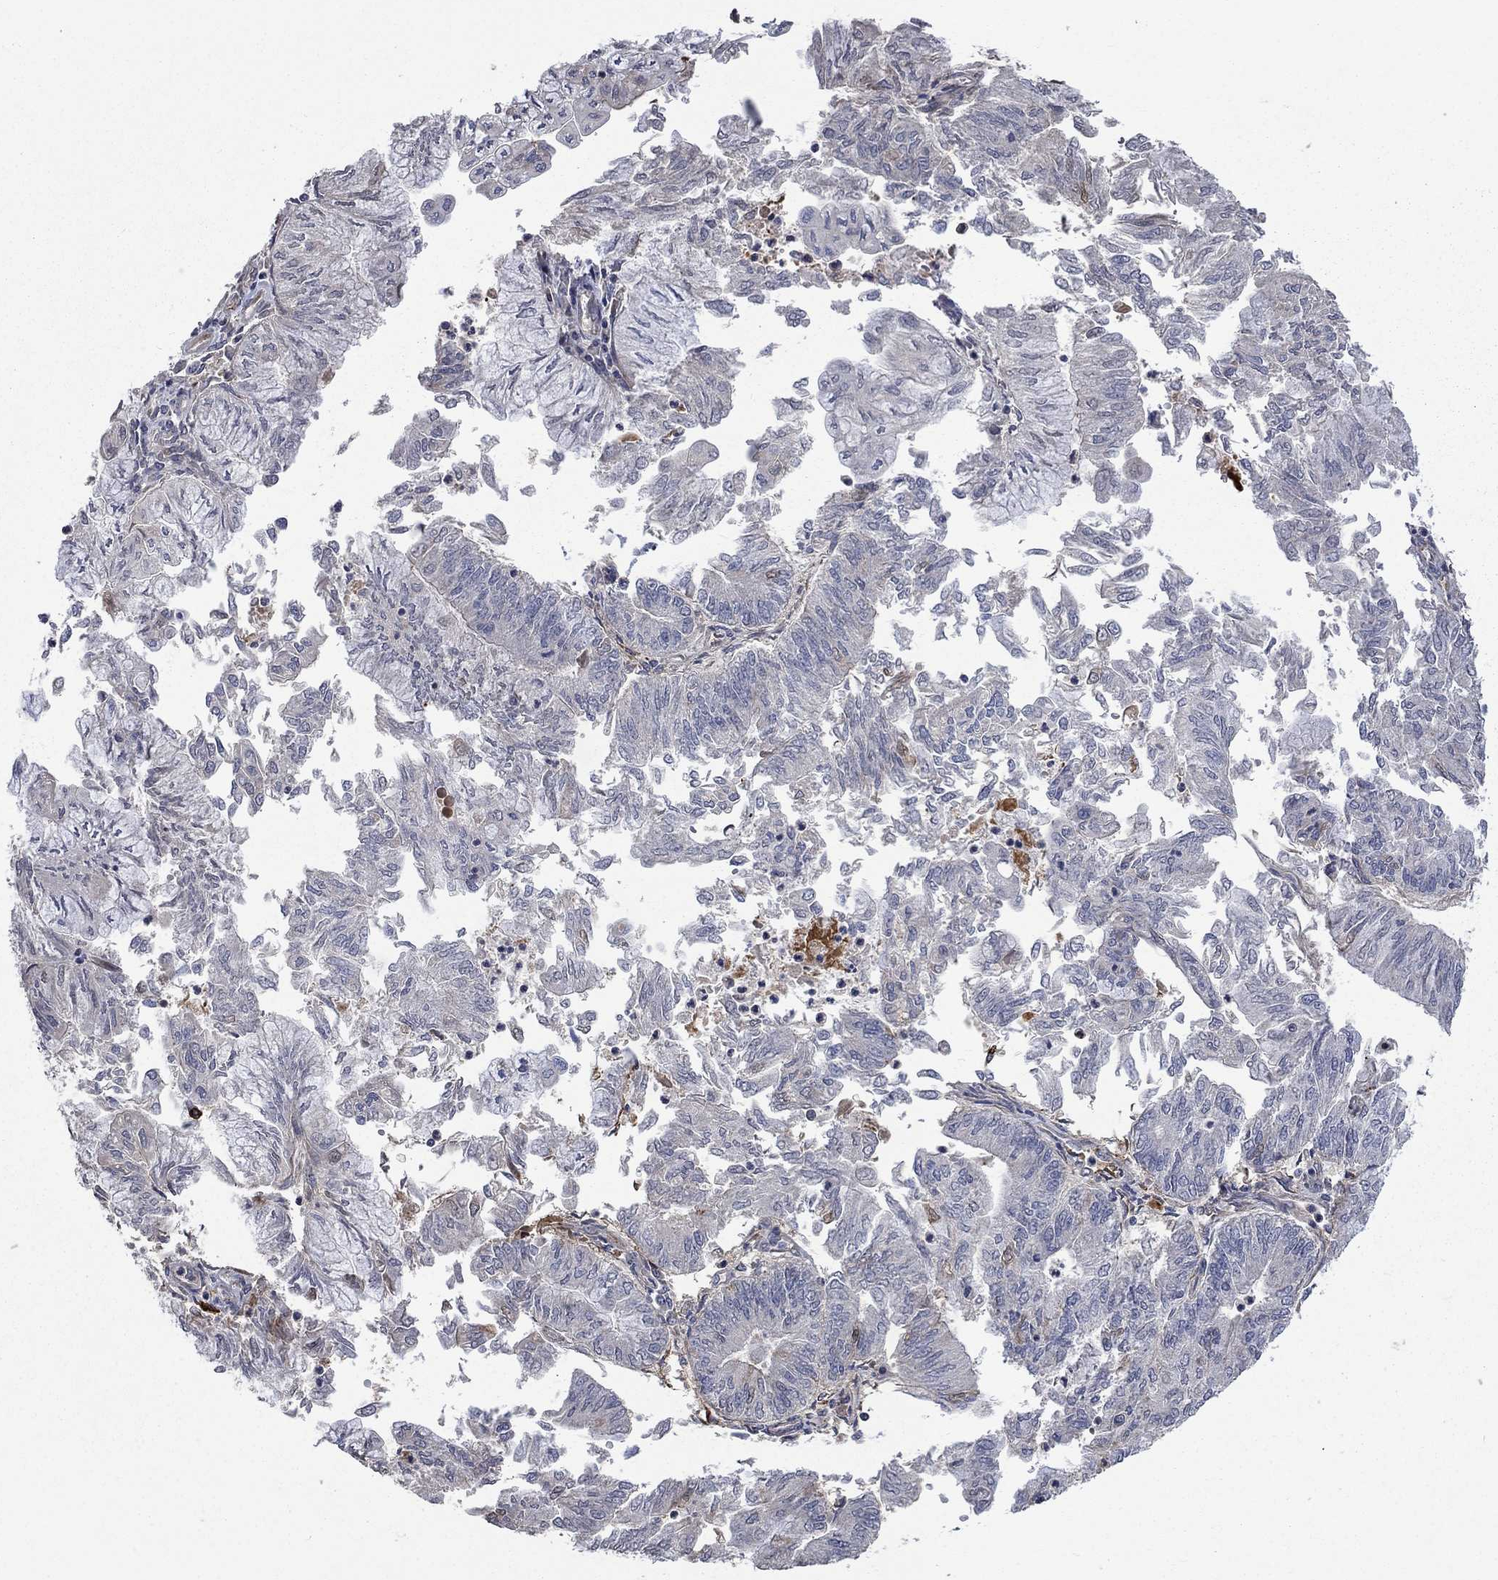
{"staining": {"intensity": "negative", "quantity": "none", "location": "none"}, "tissue": "endometrial cancer", "cell_type": "Tumor cells", "image_type": "cancer", "snomed": [{"axis": "morphology", "description": "Adenocarcinoma, NOS"}, {"axis": "topography", "description": "Endometrium"}], "caption": "There is no significant positivity in tumor cells of adenocarcinoma (endometrial). The staining was performed using DAB to visualize the protein expression in brown, while the nuclei were stained in blue with hematoxylin (Magnification: 20x).", "gene": "VCAN", "patient": {"sex": "female", "age": 59}}